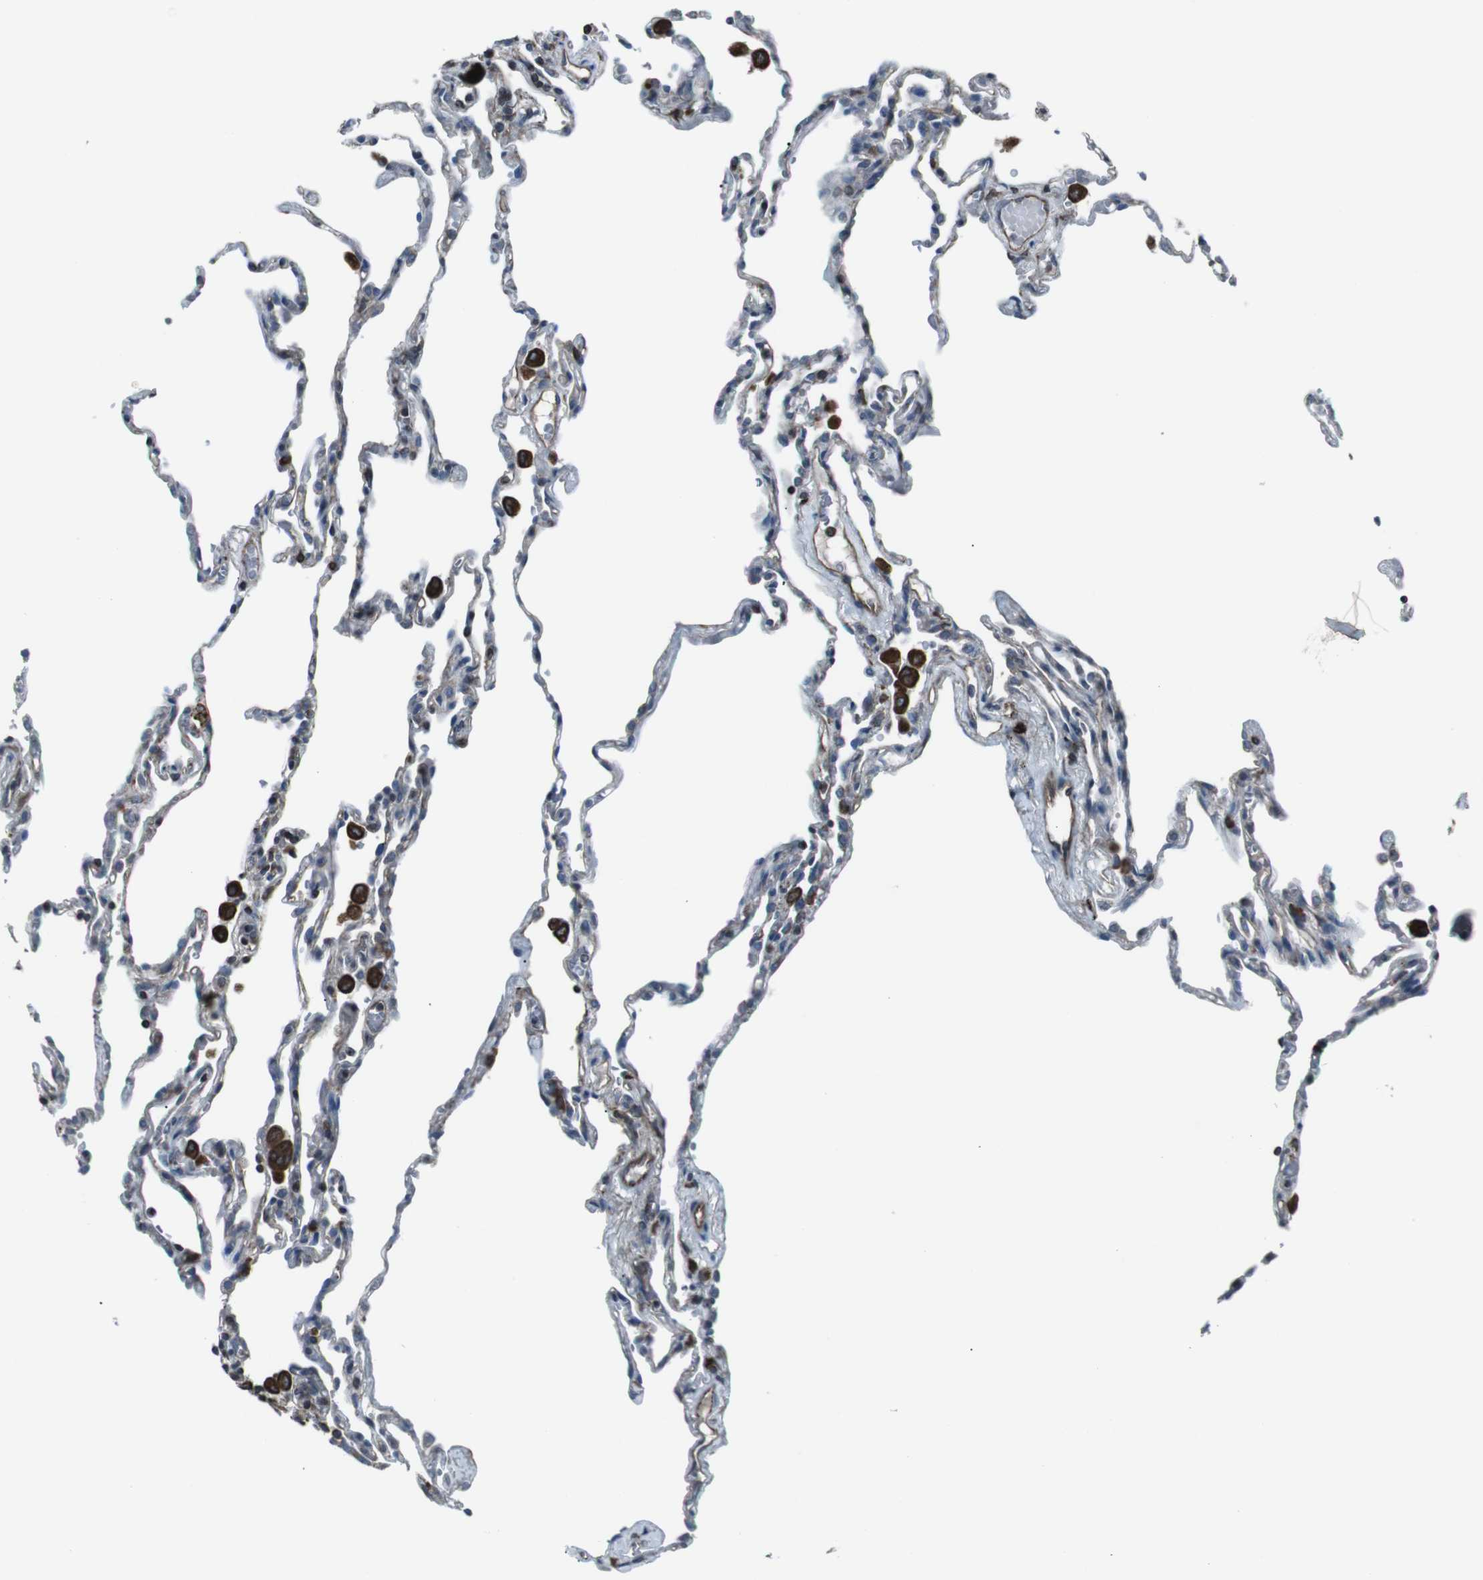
{"staining": {"intensity": "negative", "quantity": "none", "location": "none"}, "tissue": "lung", "cell_type": "Alveolar cells", "image_type": "normal", "snomed": [{"axis": "morphology", "description": "Normal tissue, NOS"}, {"axis": "topography", "description": "Lung"}], "caption": "An IHC micrograph of unremarkable lung is shown. There is no staining in alveolar cells of lung. Brightfield microscopy of IHC stained with DAB (brown) and hematoxylin (blue), captured at high magnification.", "gene": "TMEM141", "patient": {"sex": "male", "age": 59}}